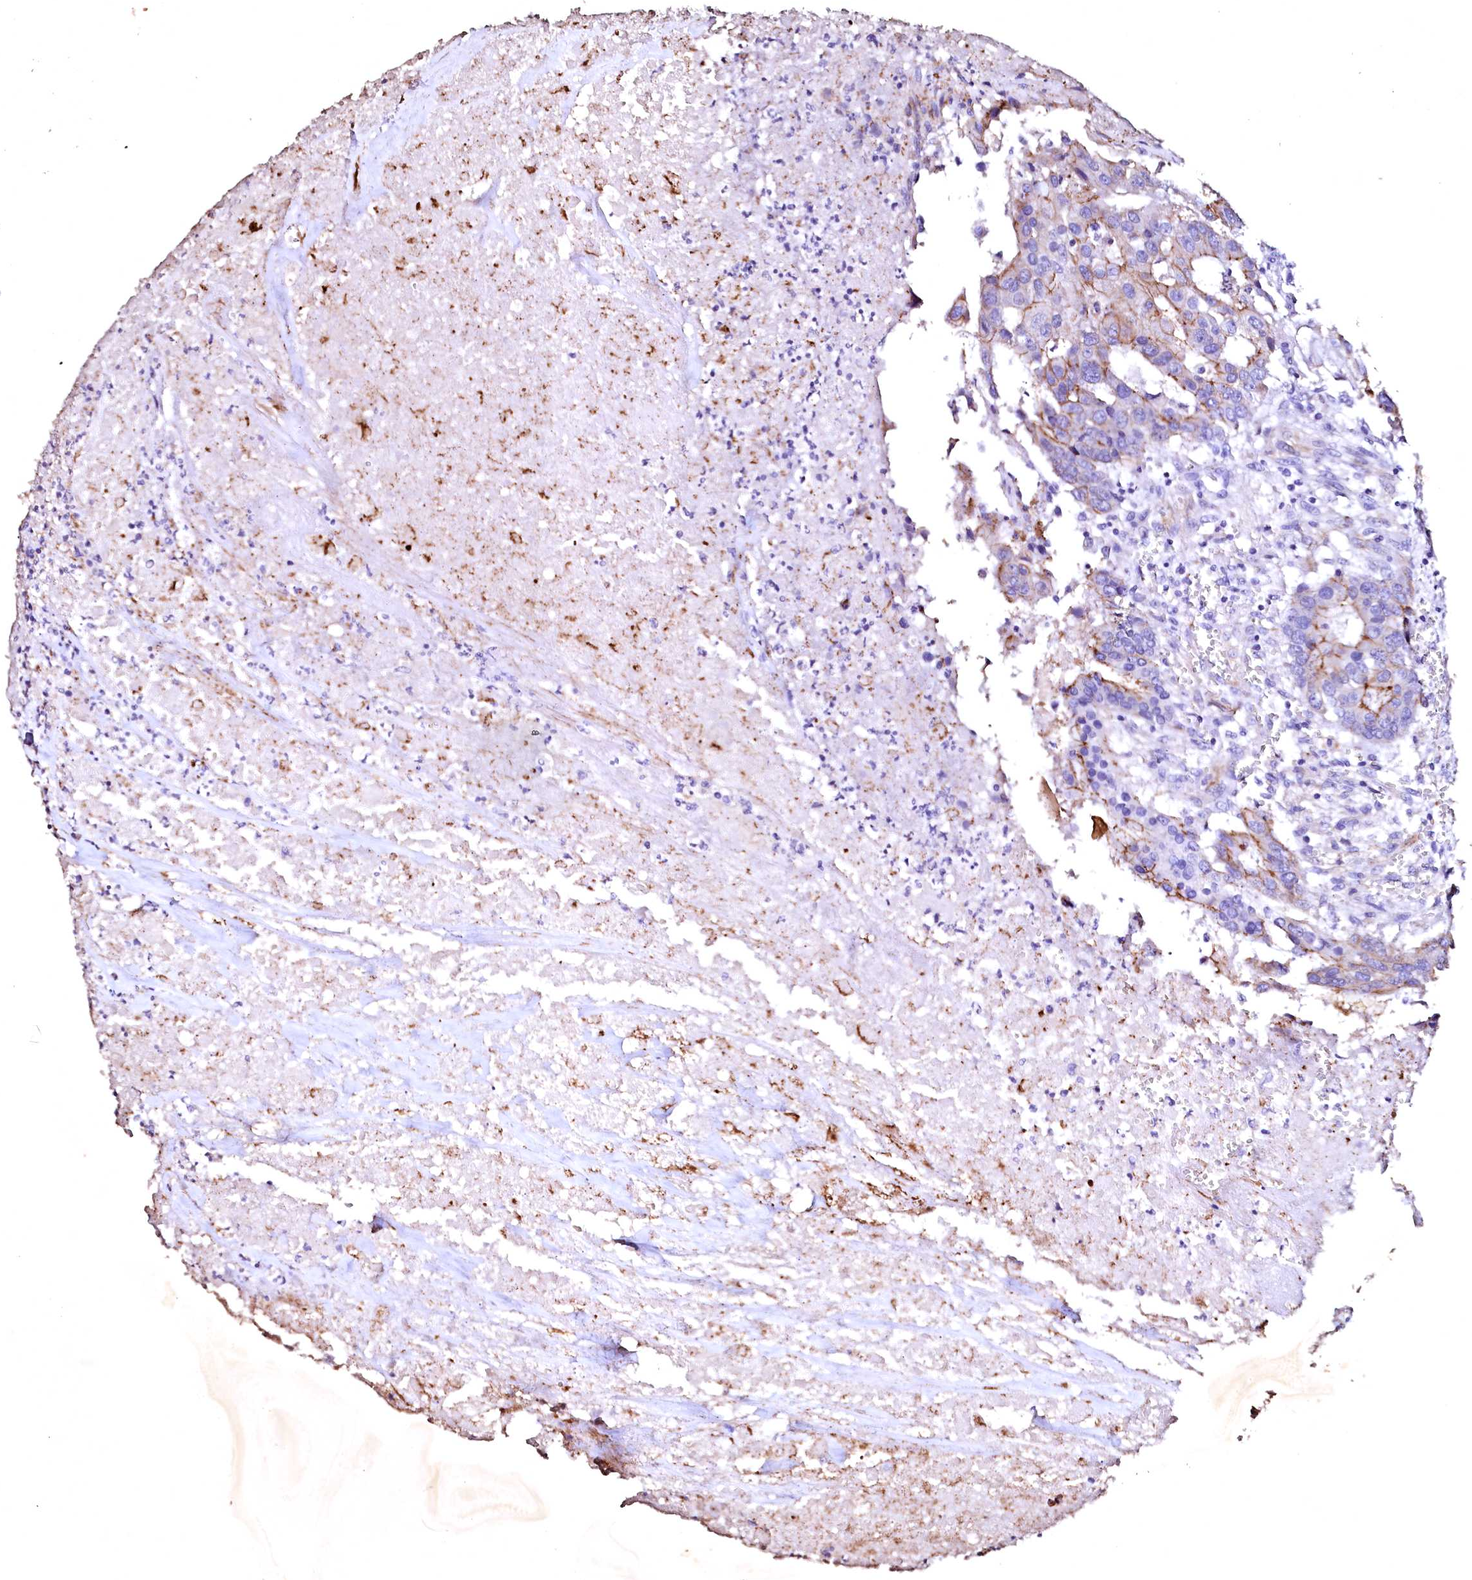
{"staining": {"intensity": "moderate", "quantity": "<25%", "location": "cytoplasmic/membranous"}, "tissue": "colorectal cancer", "cell_type": "Tumor cells", "image_type": "cancer", "snomed": [{"axis": "morphology", "description": "Adenocarcinoma, NOS"}, {"axis": "topography", "description": "Colon"}], "caption": "The photomicrograph shows immunohistochemical staining of colorectal adenocarcinoma. There is moderate cytoplasmic/membranous staining is present in about <25% of tumor cells.", "gene": "VPS36", "patient": {"sex": "male", "age": 77}}